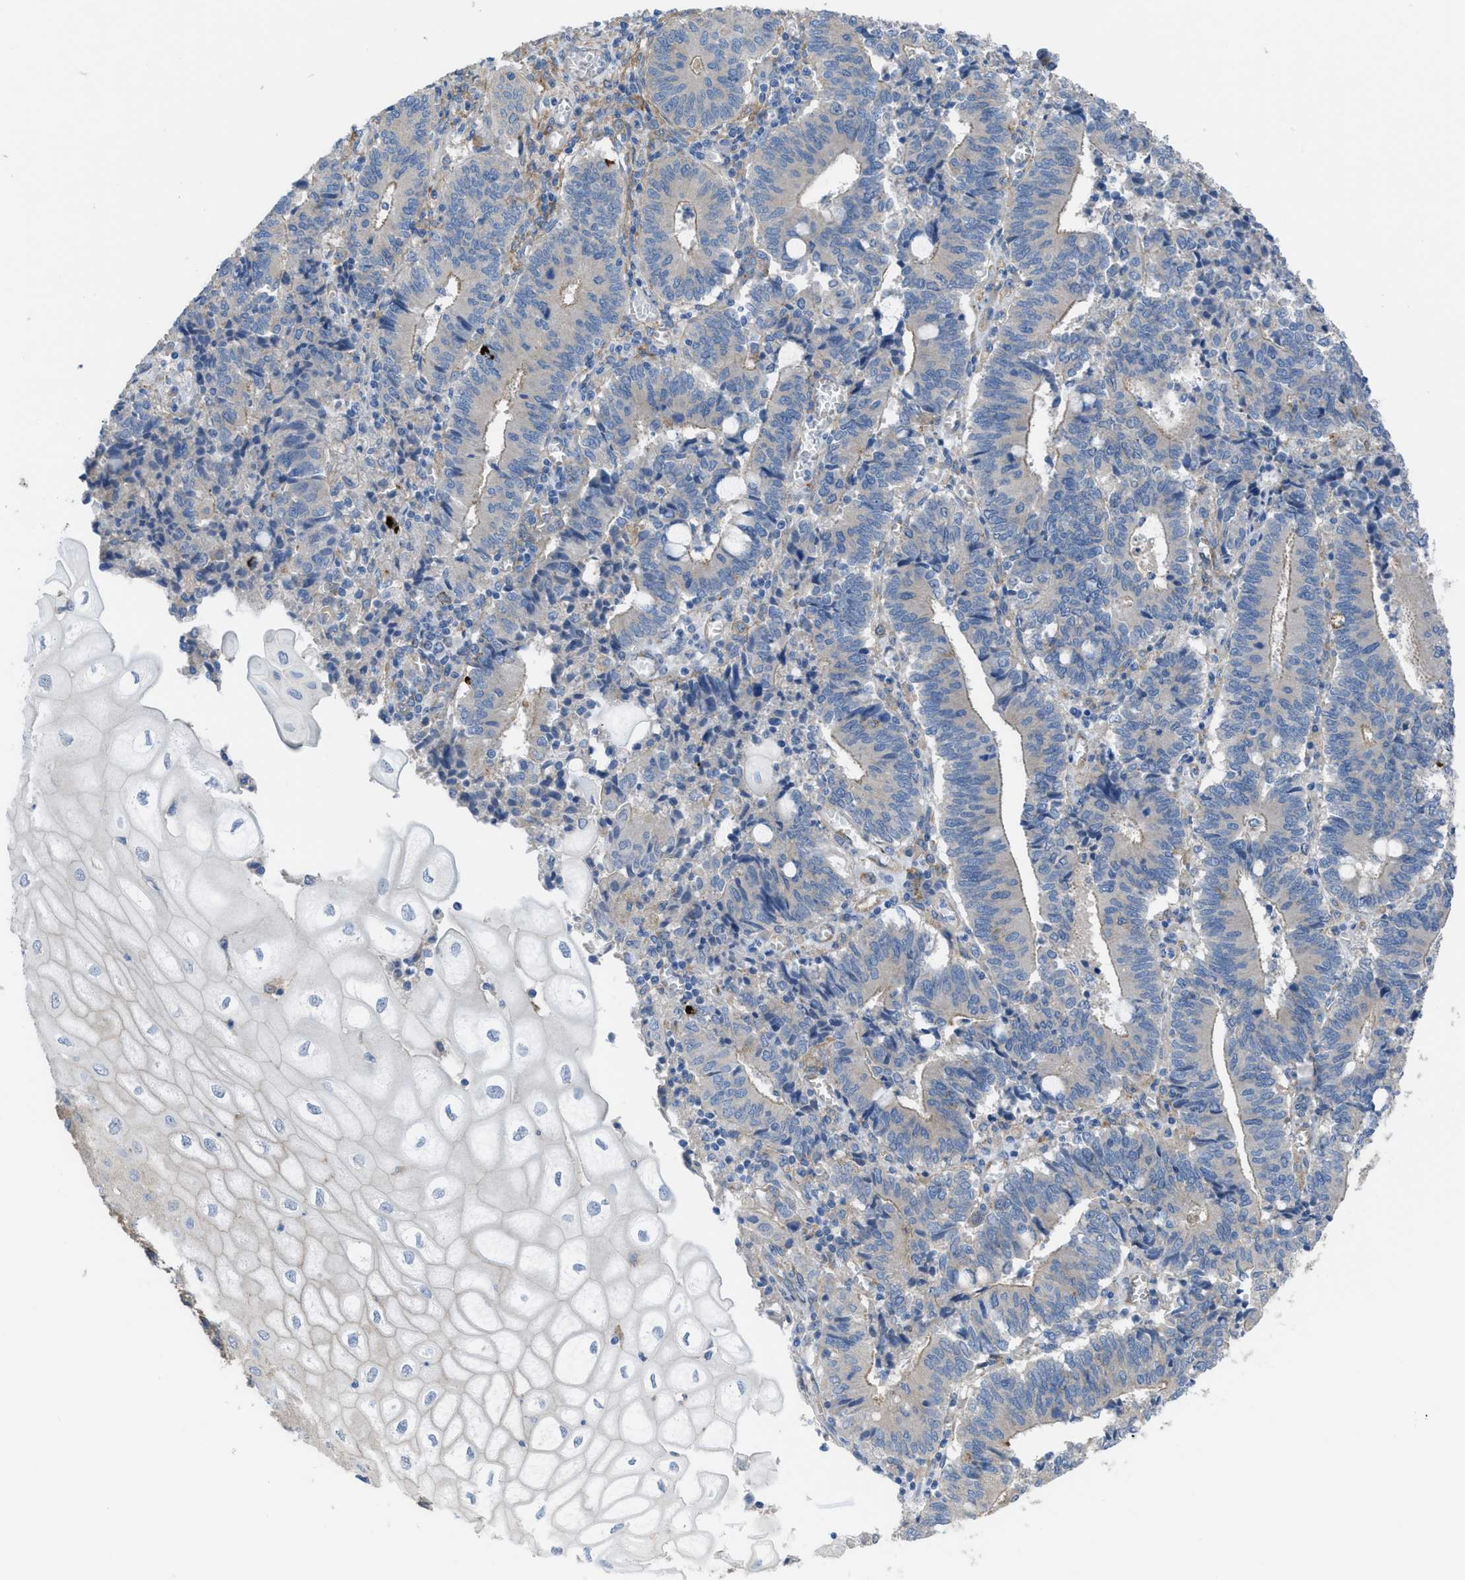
{"staining": {"intensity": "negative", "quantity": "none", "location": "none"}, "tissue": "cervical cancer", "cell_type": "Tumor cells", "image_type": "cancer", "snomed": [{"axis": "morphology", "description": "Adenocarcinoma, NOS"}, {"axis": "topography", "description": "Cervix"}], "caption": "Tumor cells show no significant protein expression in cervical adenocarcinoma.", "gene": "EGFR", "patient": {"sex": "female", "age": 44}}